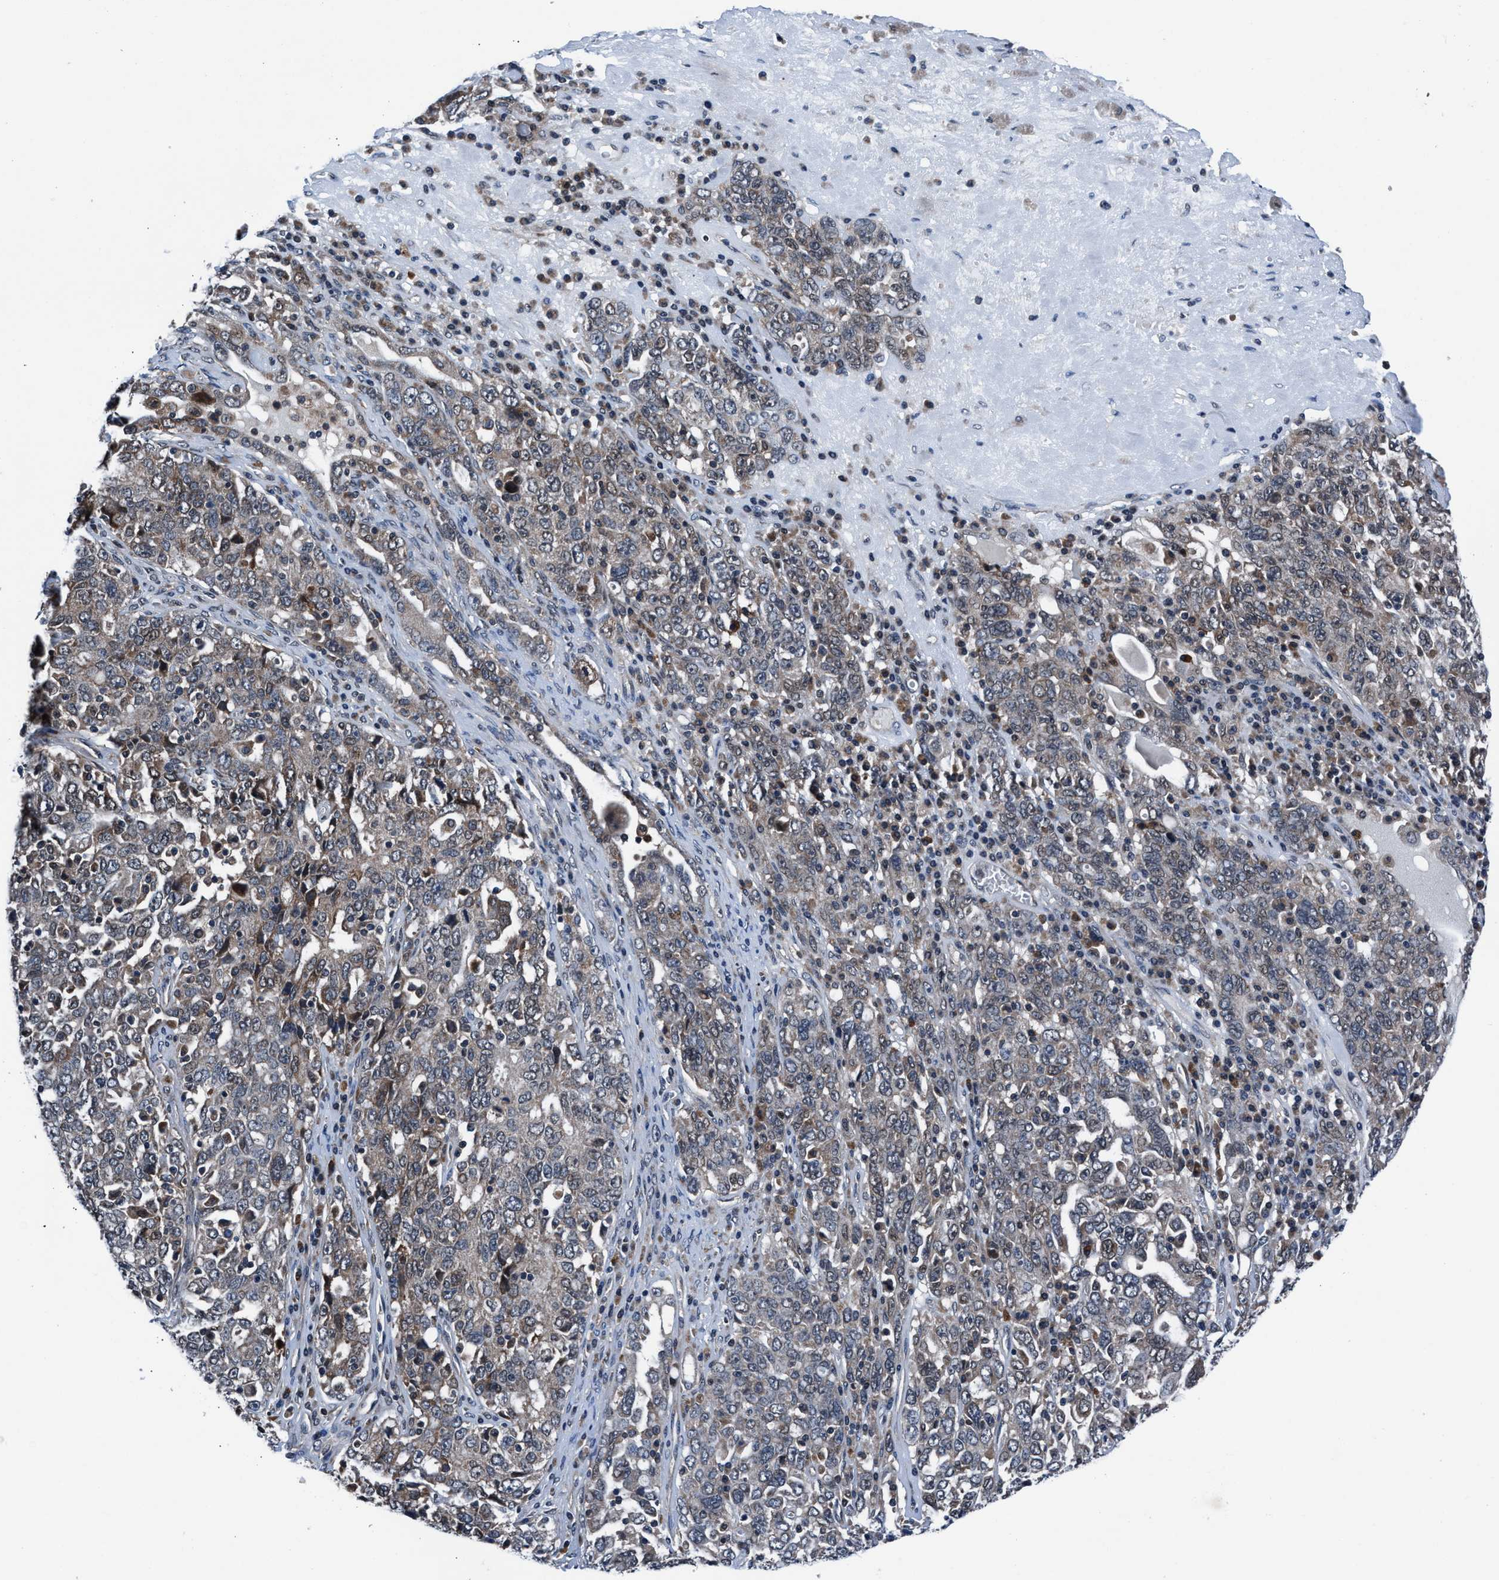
{"staining": {"intensity": "weak", "quantity": "<25%", "location": "cytoplasmic/membranous"}, "tissue": "ovarian cancer", "cell_type": "Tumor cells", "image_type": "cancer", "snomed": [{"axis": "morphology", "description": "Carcinoma, endometroid"}, {"axis": "topography", "description": "Ovary"}], "caption": "There is no significant positivity in tumor cells of endometroid carcinoma (ovarian).", "gene": "PRPSAP2", "patient": {"sex": "female", "age": 62}}